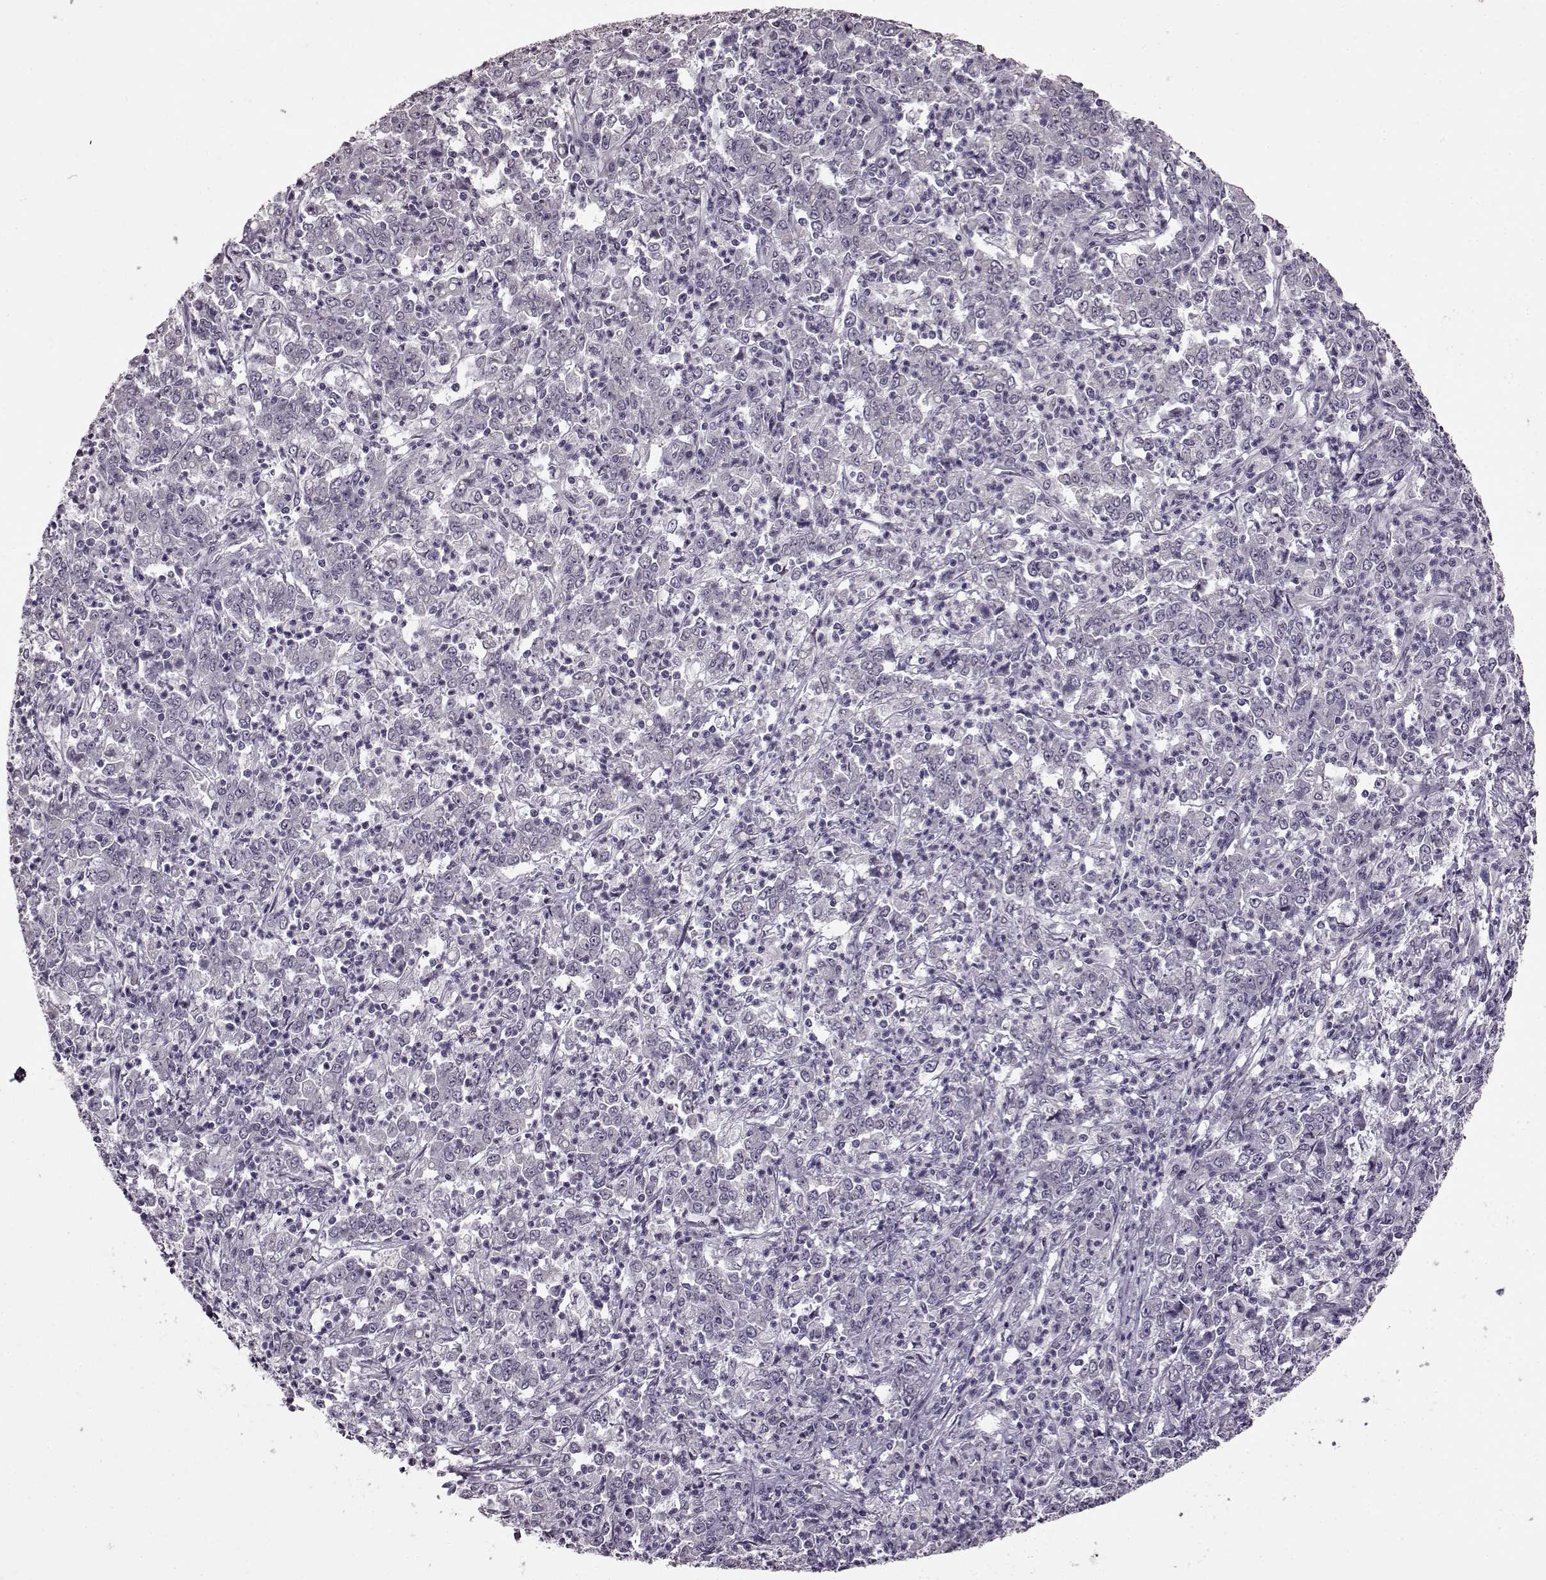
{"staining": {"intensity": "negative", "quantity": "none", "location": "none"}, "tissue": "stomach cancer", "cell_type": "Tumor cells", "image_type": "cancer", "snomed": [{"axis": "morphology", "description": "Adenocarcinoma, NOS"}, {"axis": "topography", "description": "Stomach, lower"}], "caption": "Immunohistochemistry (IHC) of stomach adenocarcinoma shows no positivity in tumor cells.", "gene": "STX1B", "patient": {"sex": "female", "age": 71}}